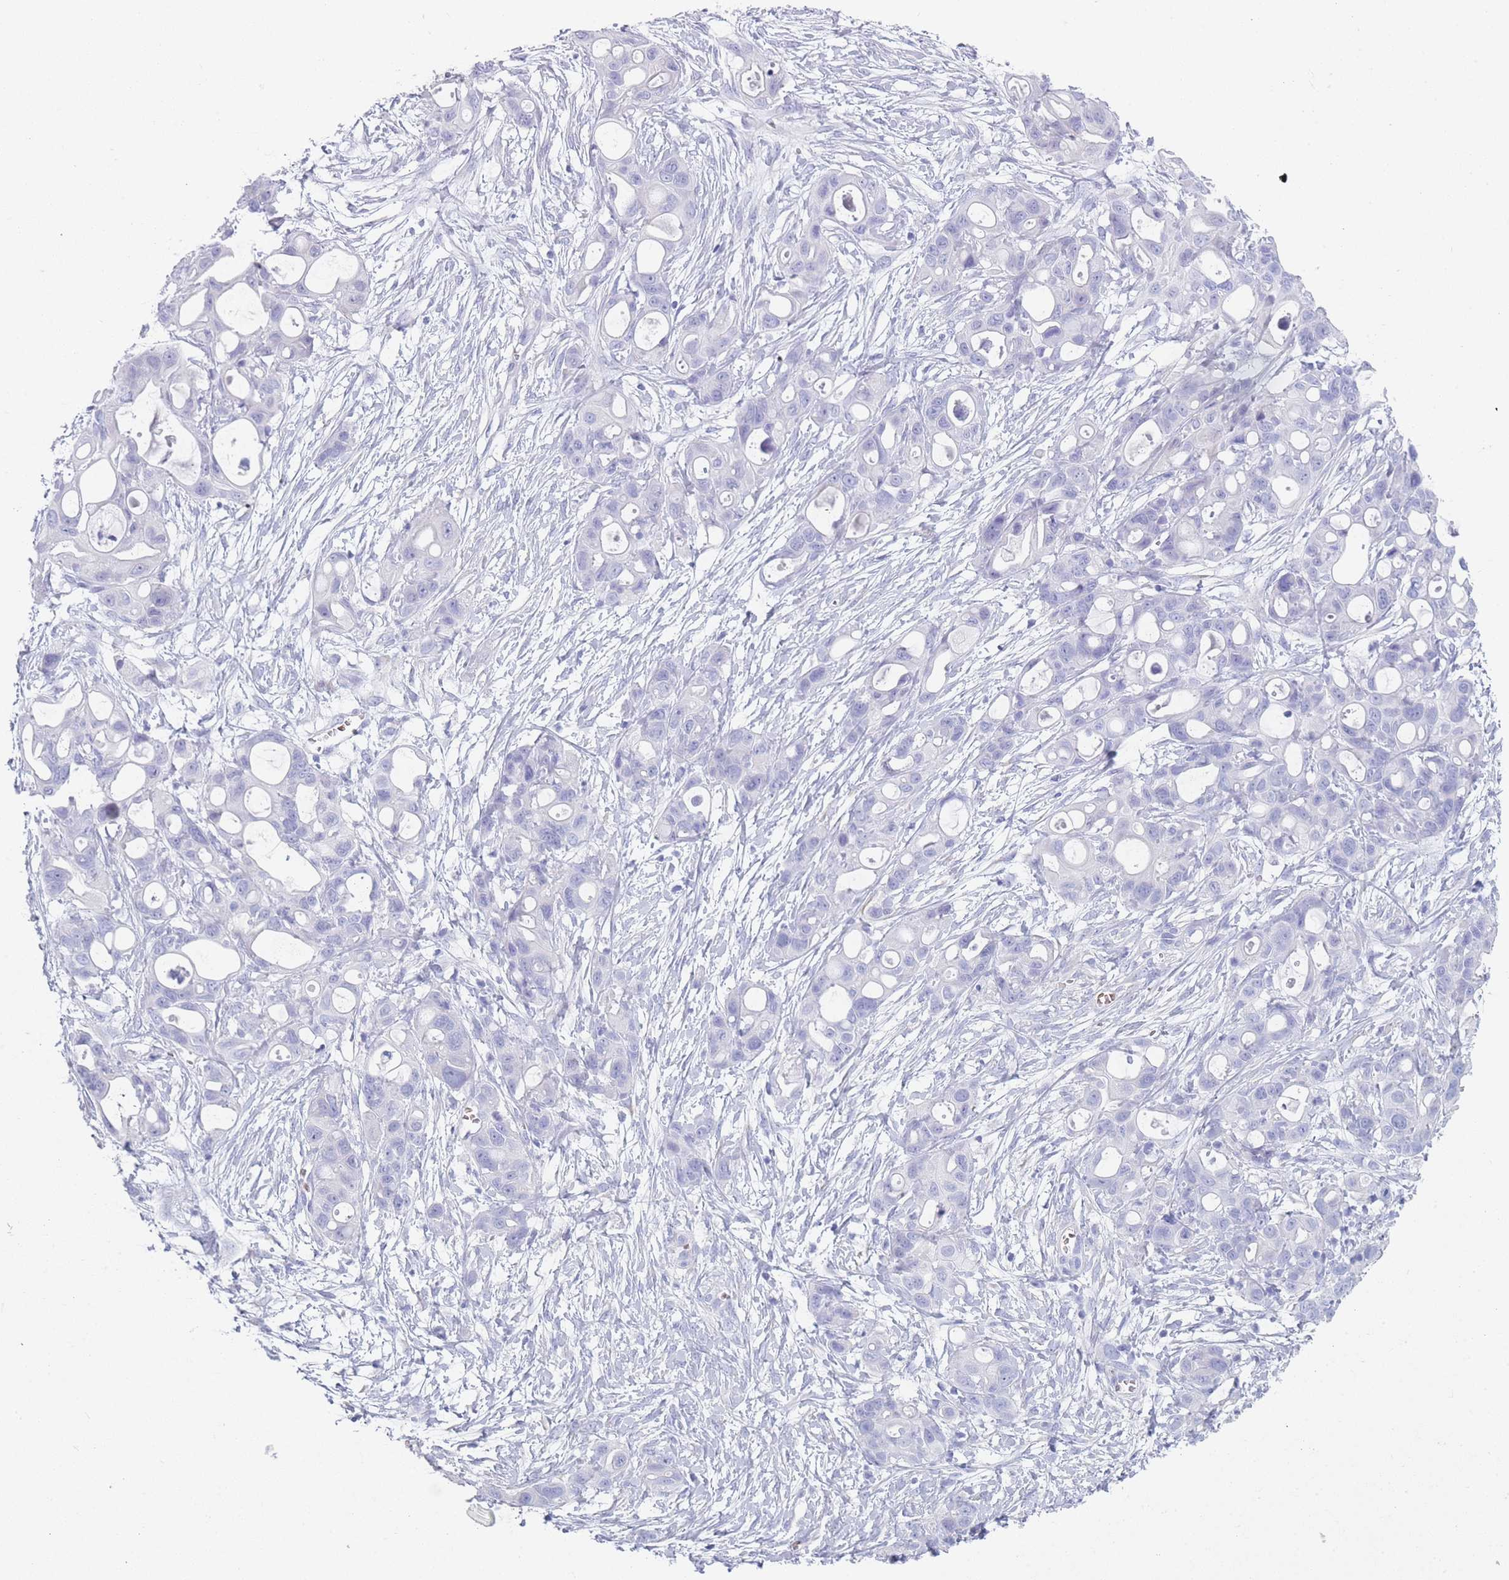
{"staining": {"intensity": "negative", "quantity": "none", "location": "none"}, "tissue": "ovarian cancer", "cell_type": "Tumor cells", "image_type": "cancer", "snomed": [{"axis": "morphology", "description": "Cystadenocarcinoma, mucinous, NOS"}, {"axis": "topography", "description": "Ovary"}], "caption": "IHC image of human ovarian mucinous cystadenocarcinoma stained for a protein (brown), which demonstrates no expression in tumor cells. The staining is performed using DAB brown chromogen with nuclei counter-stained in using hematoxylin.", "gene": "OR5D16", "patient": {"sex": "female", "age": 70}}